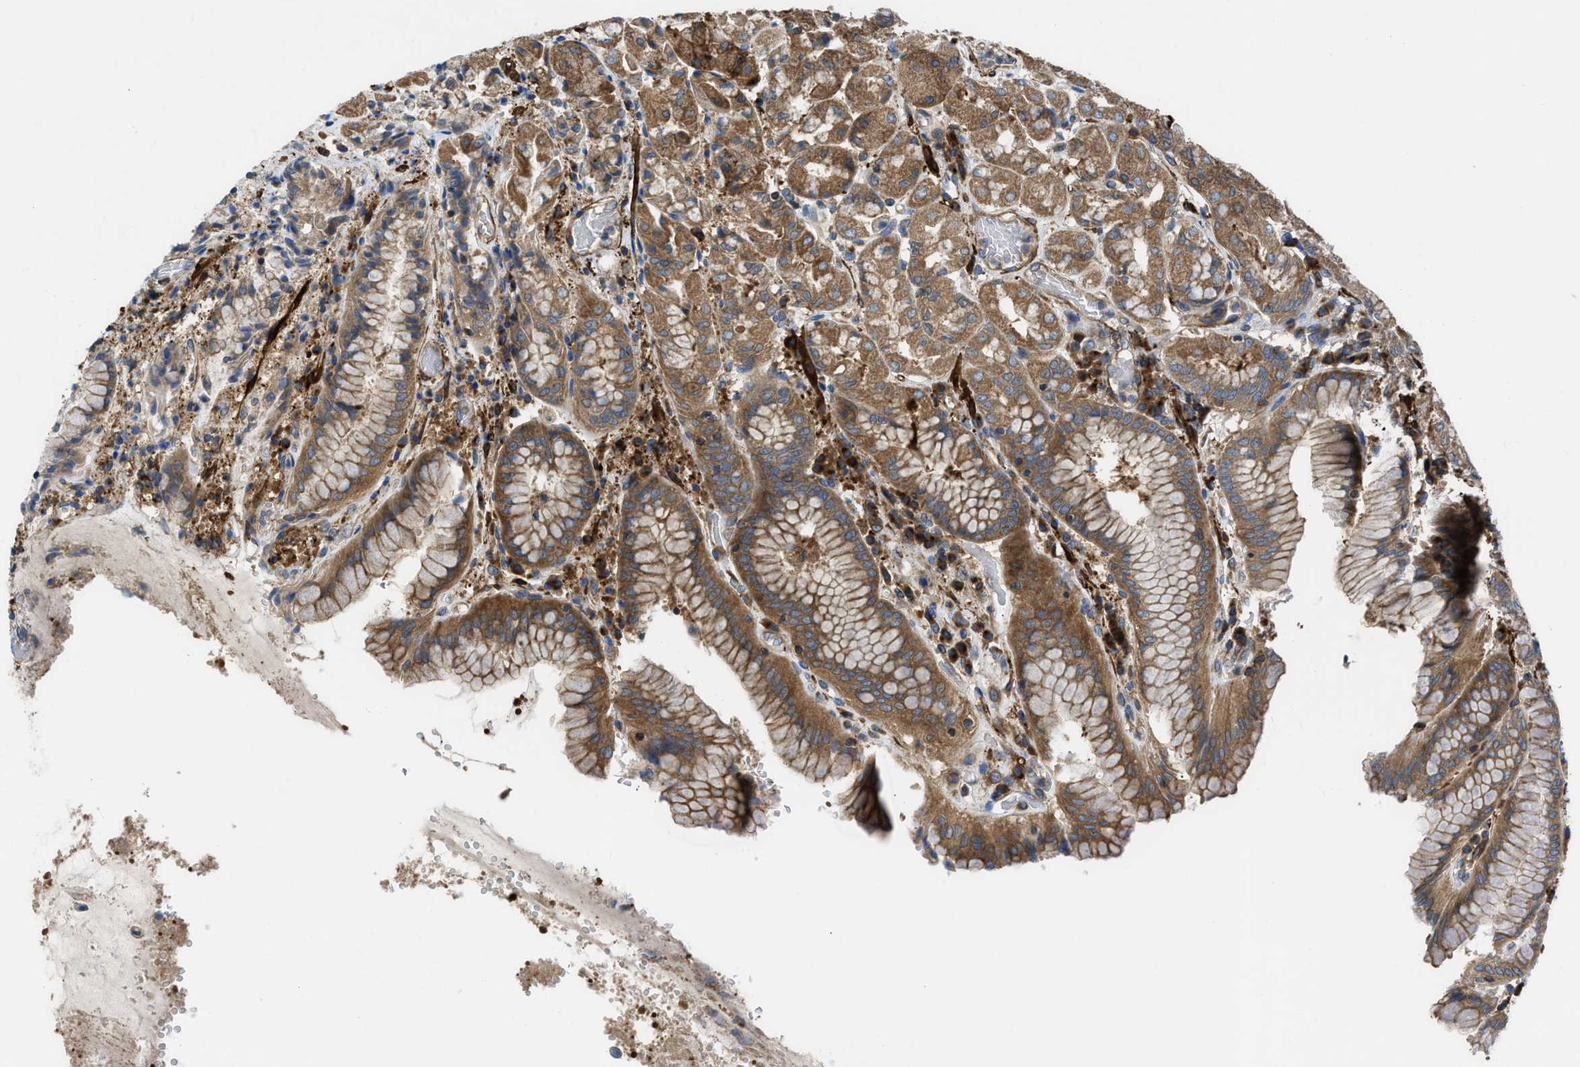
{"staining": {"intensity": "moderate", "quantity": ">75%", "location": "cytoplasmic/membranous"}, "tissue": "stomach", "cell_type": "Glandular cells", "image_type": "normal", "snomed": [{"axis": "morphology", "description": "Normal tissue, NOS"}, {"axis": "topography", "description": "Stomach"}, {"axis": "topography", "description": "Stomach, lower"}], "caption": "High-magnification brightfield microscopy of benign stomach stained with DAB (3,3'-diaminobenzidine) (brown) and counterstained with hematoxylin (blue). glandular cells exhibit moderate cytoplasmic/membranous positivity is identified in approximately>75% of cells.", "gene": "CHKB", "patient": {"sex": "female", "age": 56}}